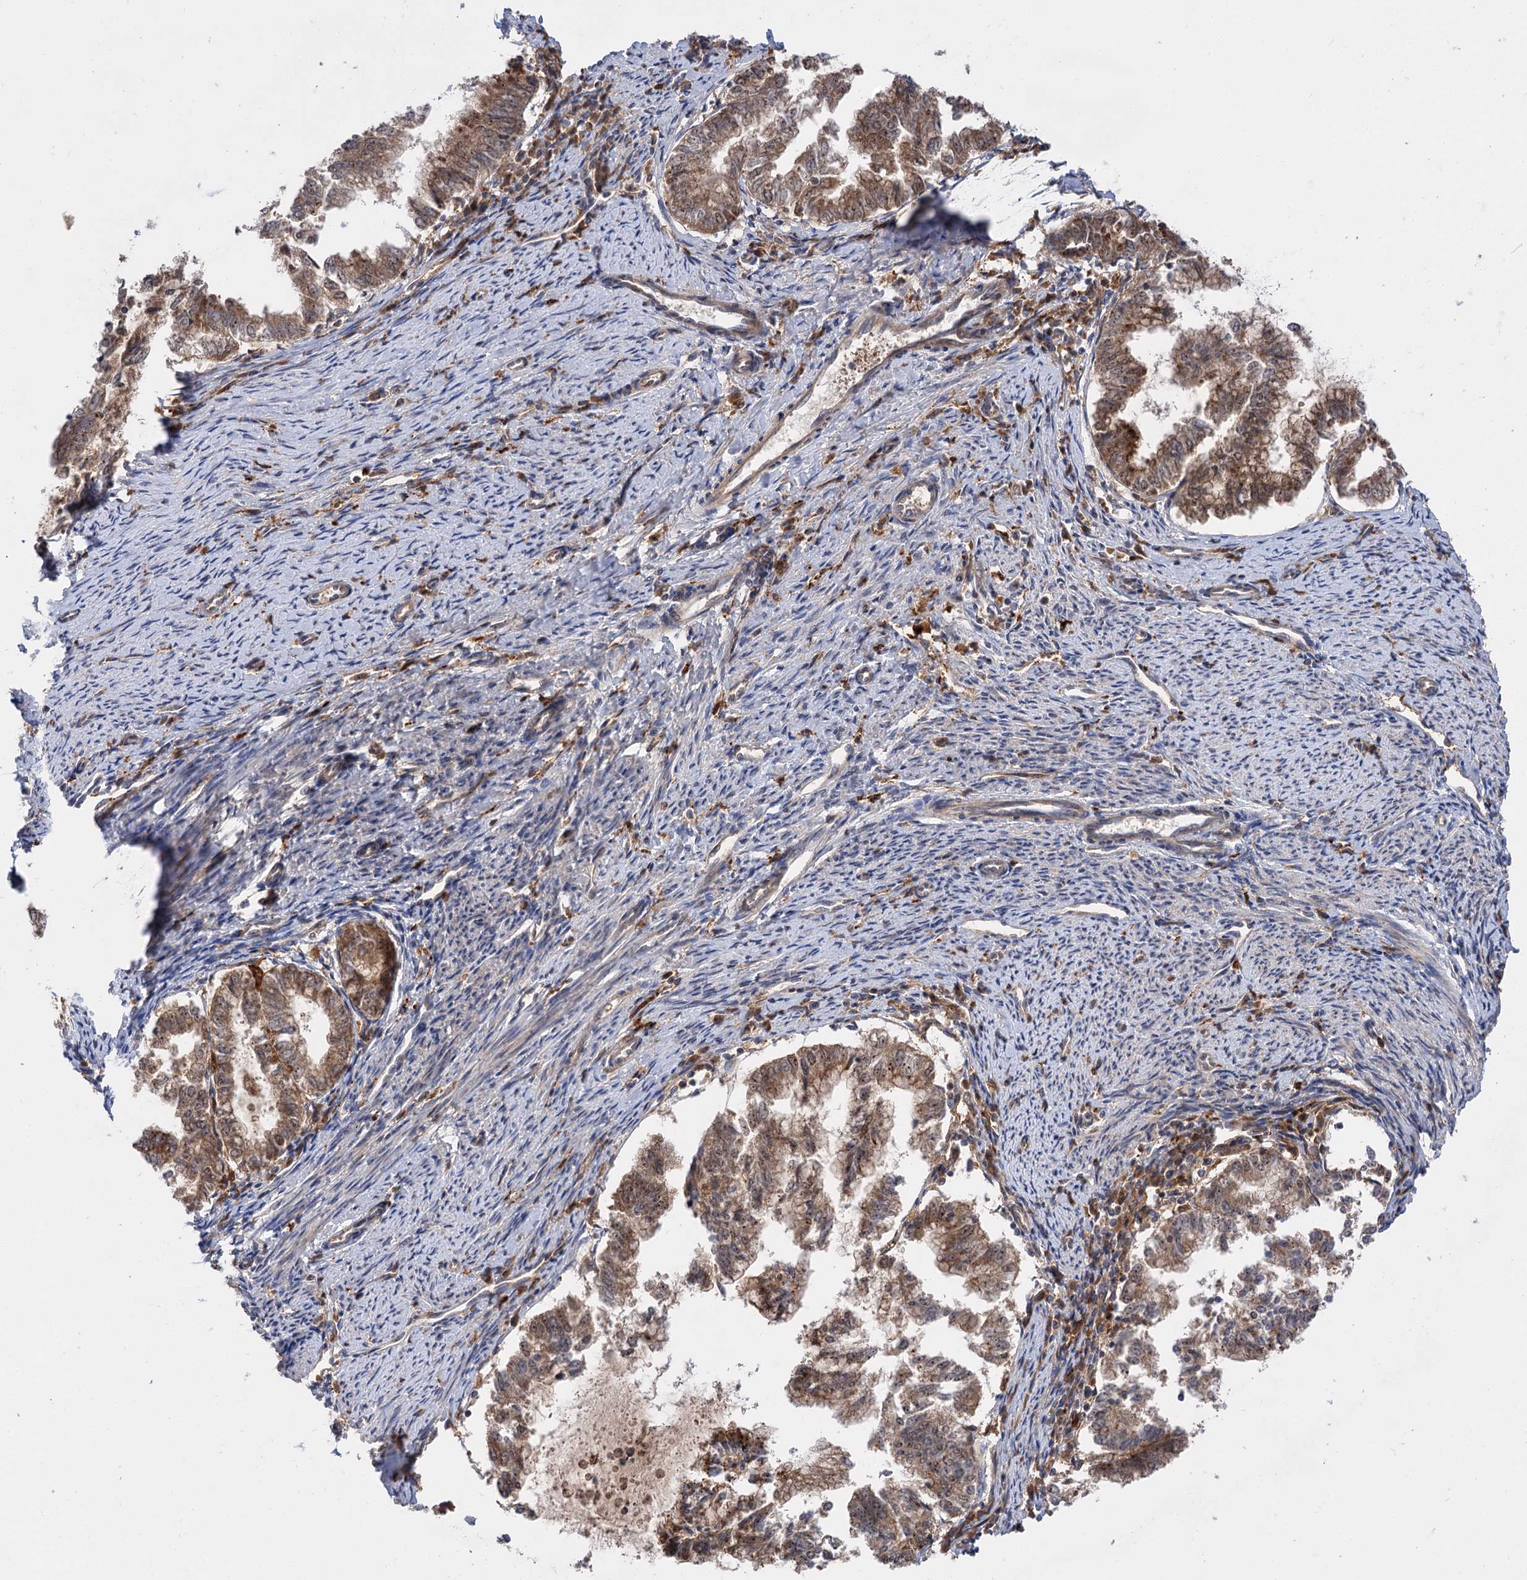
{"staining": {"intensity": "moderate", "quantity": ">75%", "location": "cytoplasmic/membranous,nuclear"}, "tissue": "endometrial cancer", "cell_type": "Tumor cells", "image_type": "cancer", "snomed": [{"axis": "morphology", "description": "Adenocarcinoma, NOS"}, {"axis": "topography", "description": "Endometrium"}], "caption": "A photomicrograph showing moderate cytoplasmic/membranous and nuclear staining in about >75% of tumor cells in endometrial cancer (adenocarcinoma), as visualized by brown immunohistochemical staining.", "gene": "PATL1", "patient": {"sex": "female", "age": 79}}